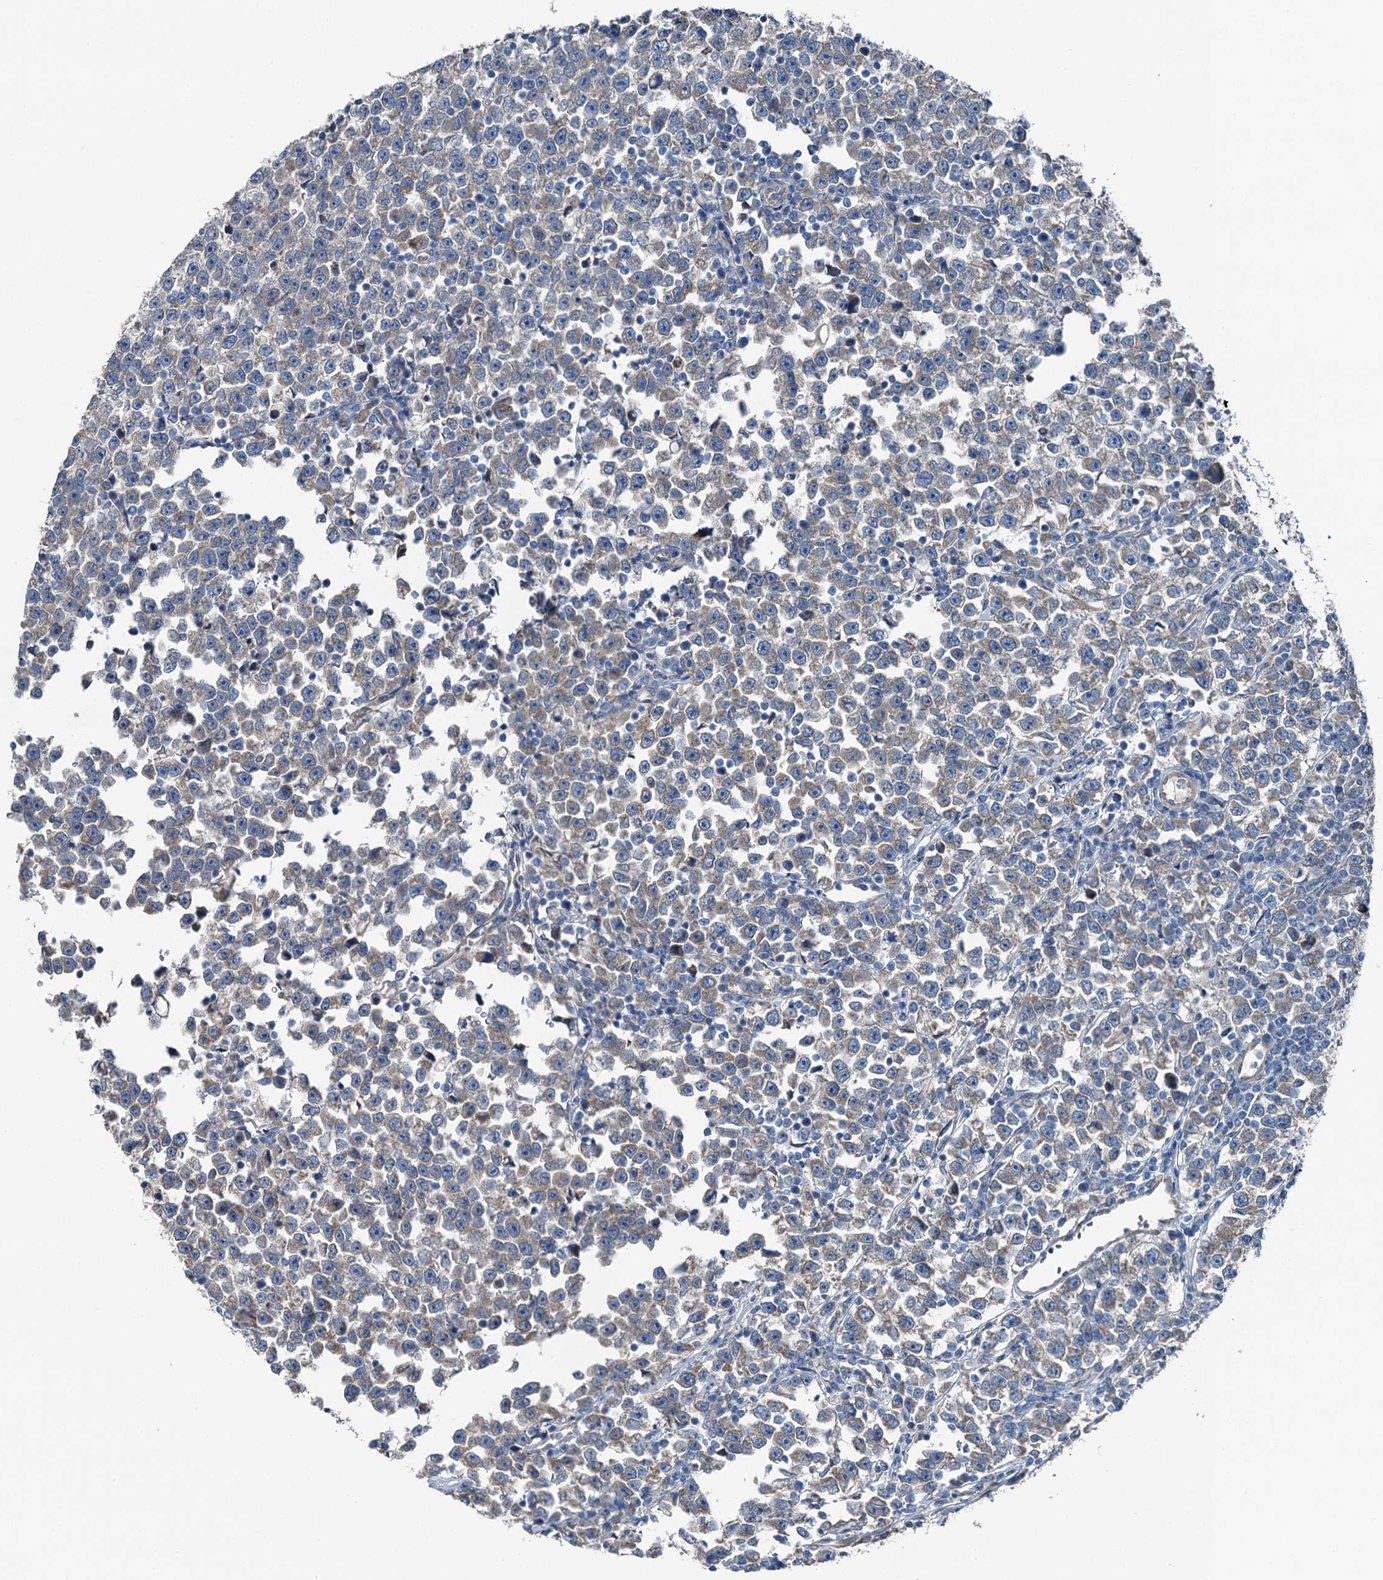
{"staining": {"intensity": "negative", "quantity": "none", "location": "none"}, "tissue": "testis cancer", "cell_type": "Tumor cells", "image_type": "cancer", "snomed": [{"axis": "morphology", "description": "Normal tissue, NOS"}, {"axis": "morphology", "description": "Seminoma, NOS"}, {"axis": "topography", "description": "Testis"}], "caption": "Photomicrograph shows no protein positivity in tumor cells of seminoma (testis) tissue.", "gene": "C6orf120", "patient": {"sex": "male", "age": 43}}